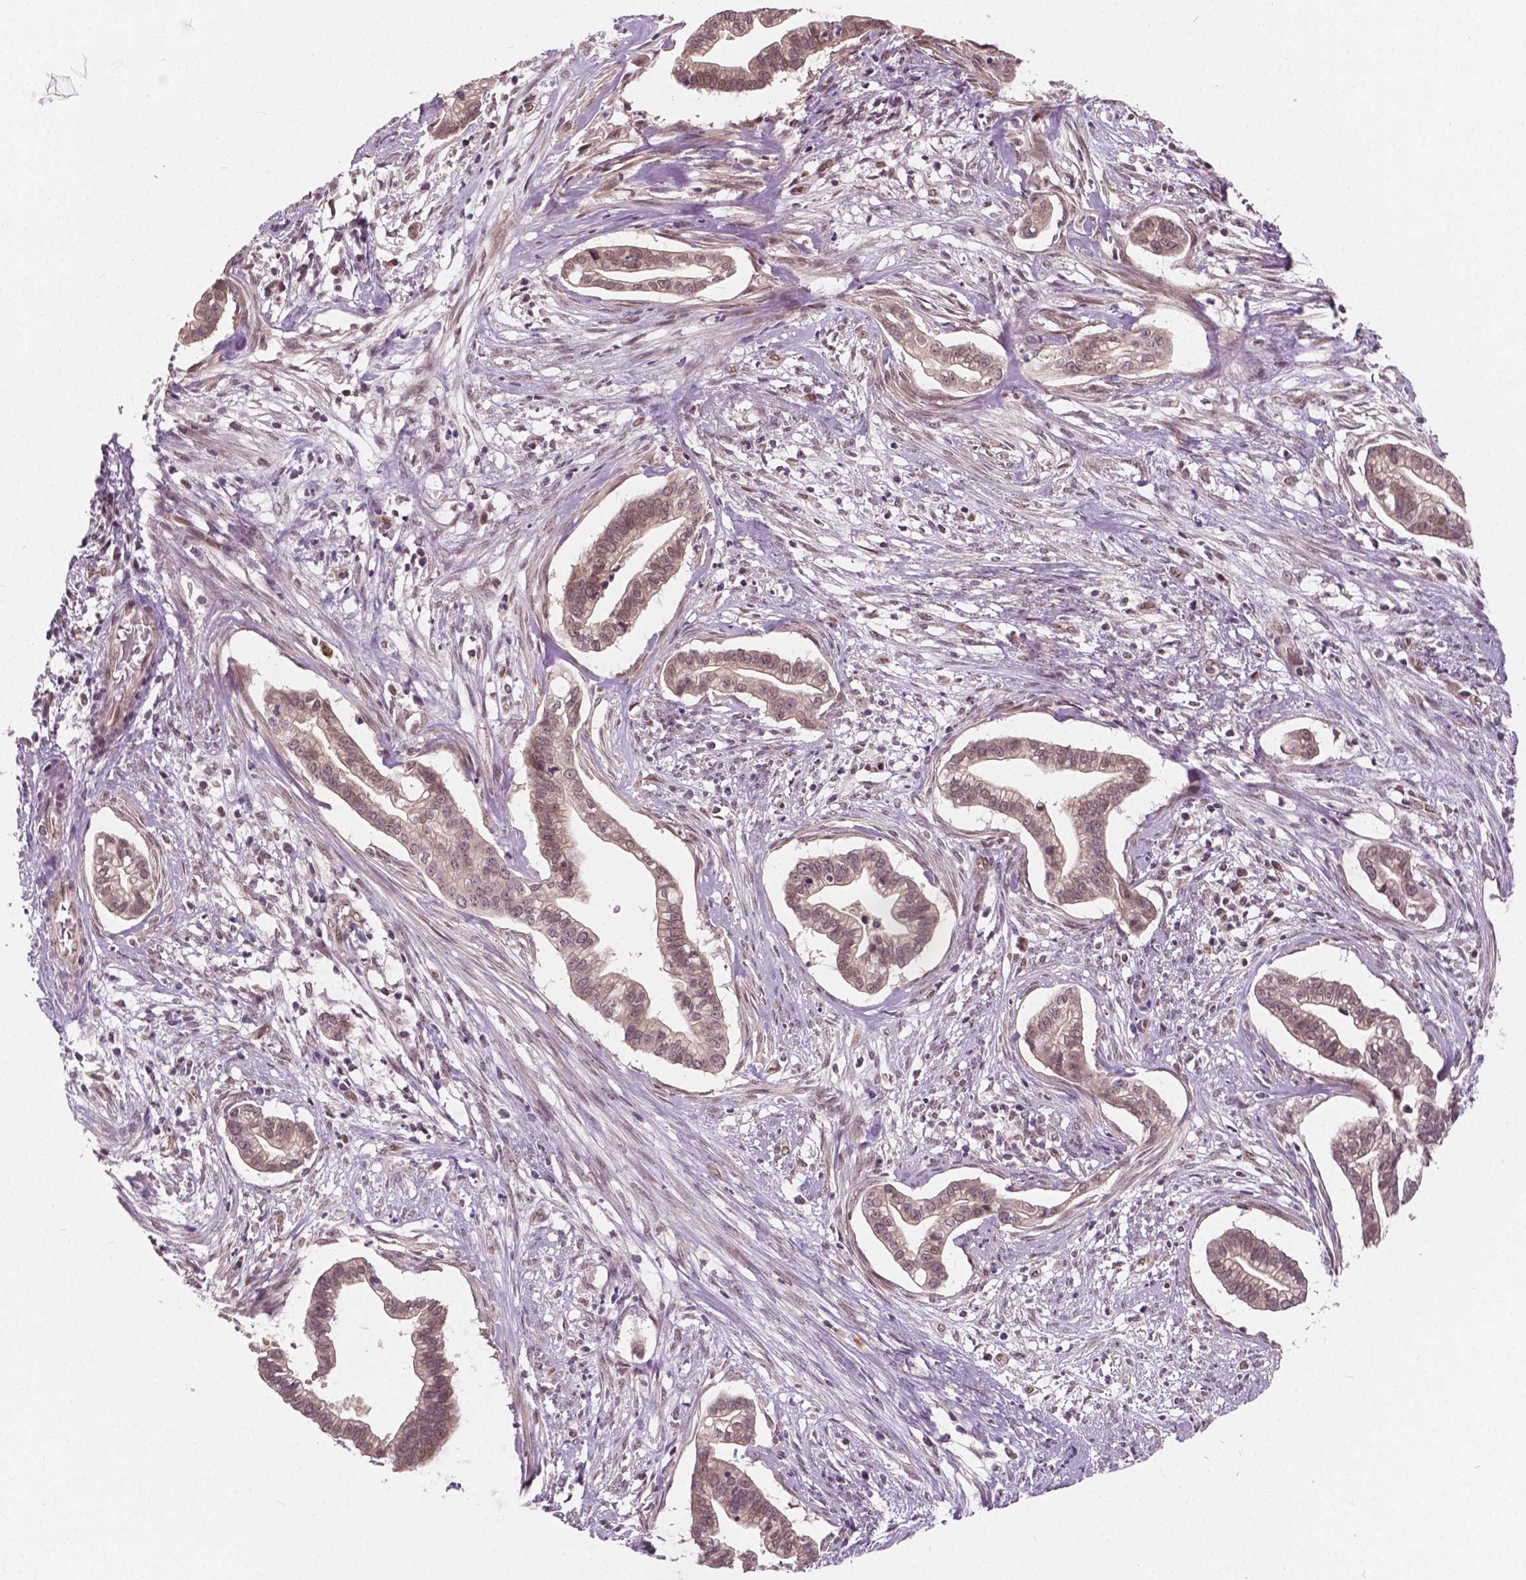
{"staining": {"intensity": "negative", "quantity": "none", "location": "none"}, "tissue": "cervical cancer", "cell_type": "Tumor cells", "image_type": "cancer", "snomed": [{"axis": "morphology", "description": "Adenocarcinoma, NOS"}, {"axis": "topography", "description": "Cervix"}], "caption": "High magnification brightfield microscopy of cervical cancer stained with DAB (brown) and counterstained with hematoxylin (blue): tumor cells show no significant expression.", "gene": "HMBOX1", "patient": {"sex": "female", "age": 62}}